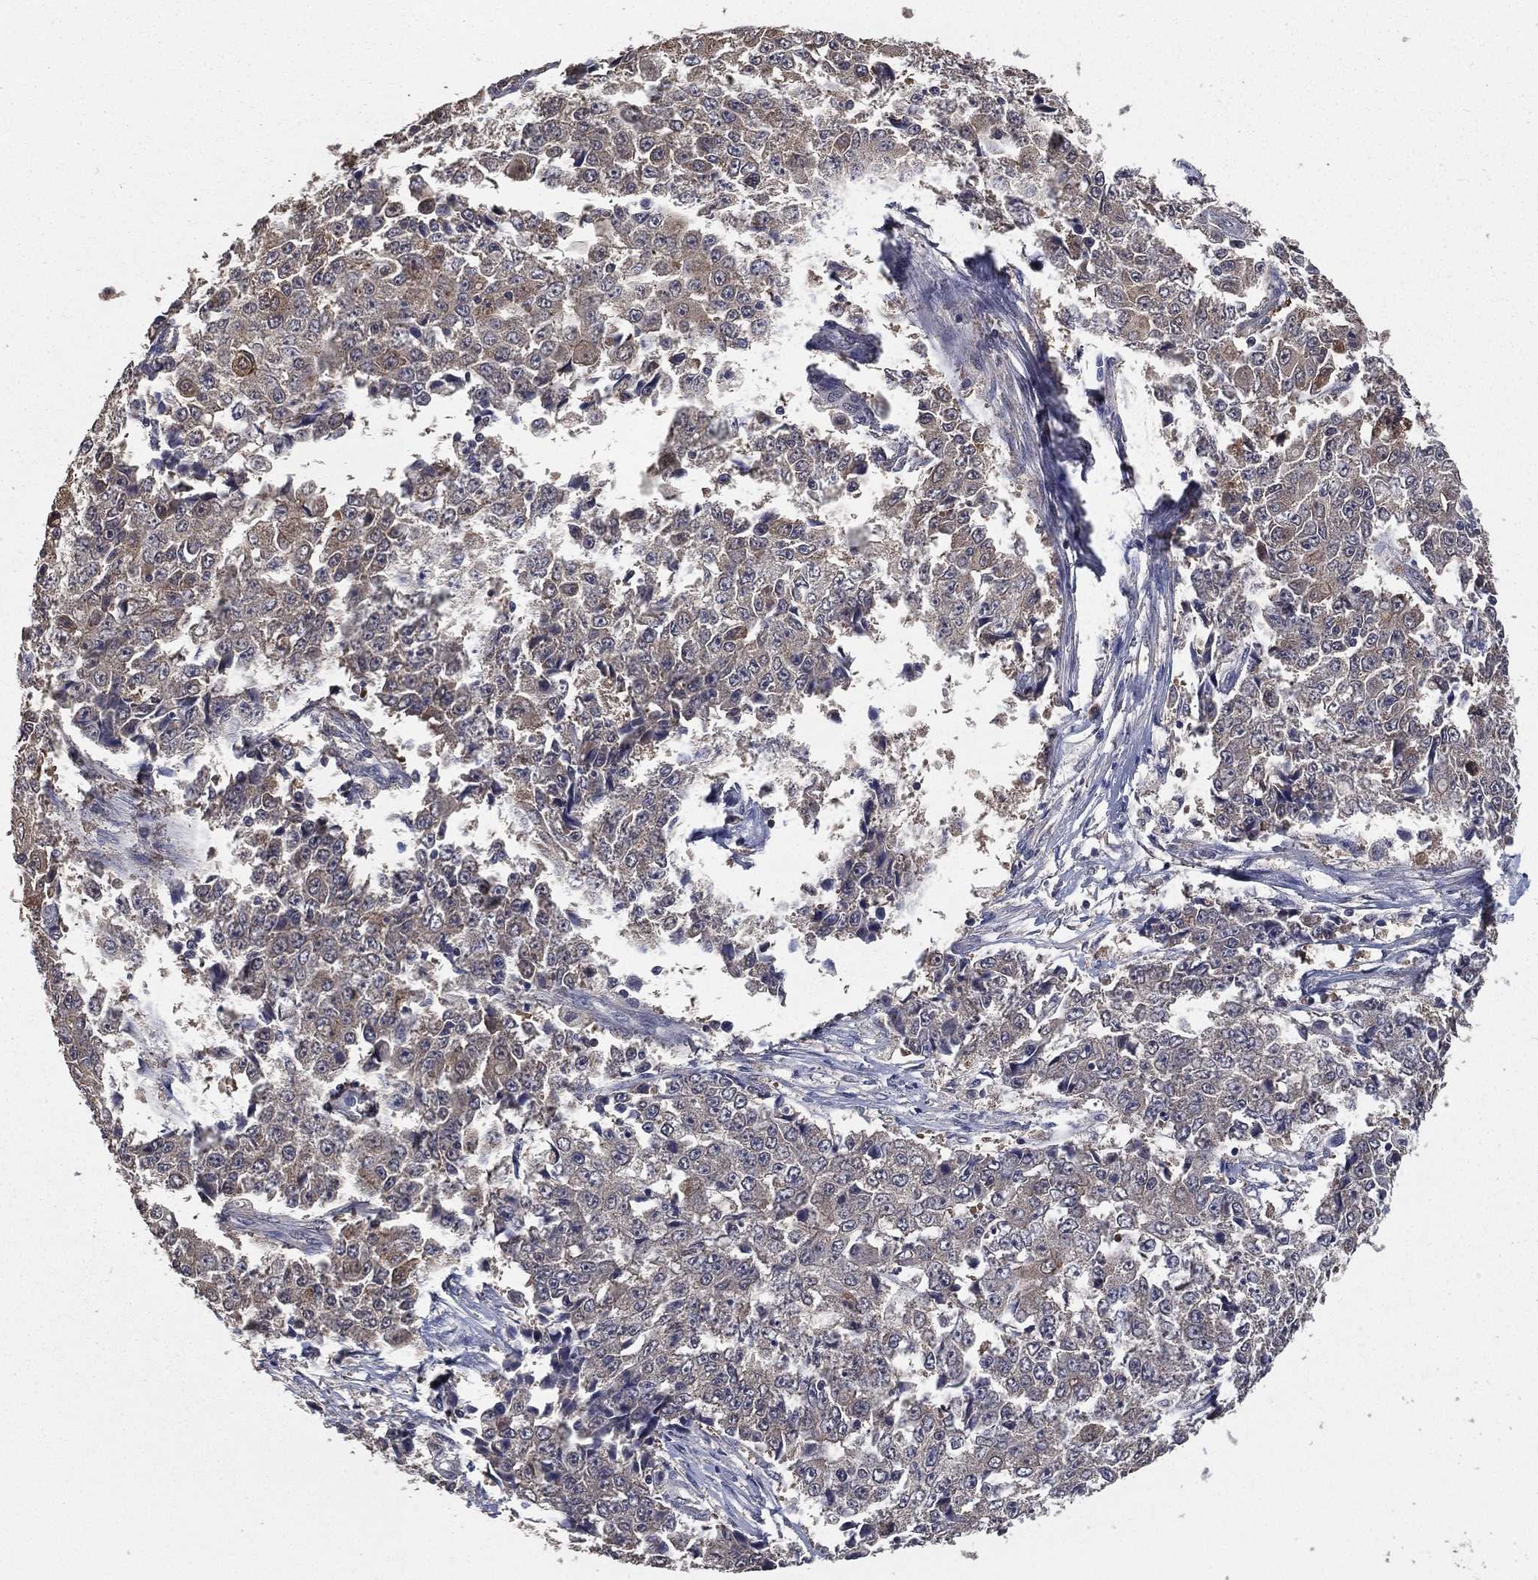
{"staining": {"intensity": "negative", "quantity": "none", "location": "none"}, "tissue": "ovarian cancer", "cell_type": "Tumor cells", "image_type": "cancer", "snomed": [{"axis": "morphology", "description": "Carcinoma, endometroid"}, {"axis": "topography", "description": "Ovary"}], "caption": "A high-resolution image shows IHC staining of endometroid carcinoma (ovarian), which demonstrates no significant expression in tumor cells.", "gene": "PCNT", "patient": {"sex": "female", "age": 42}}